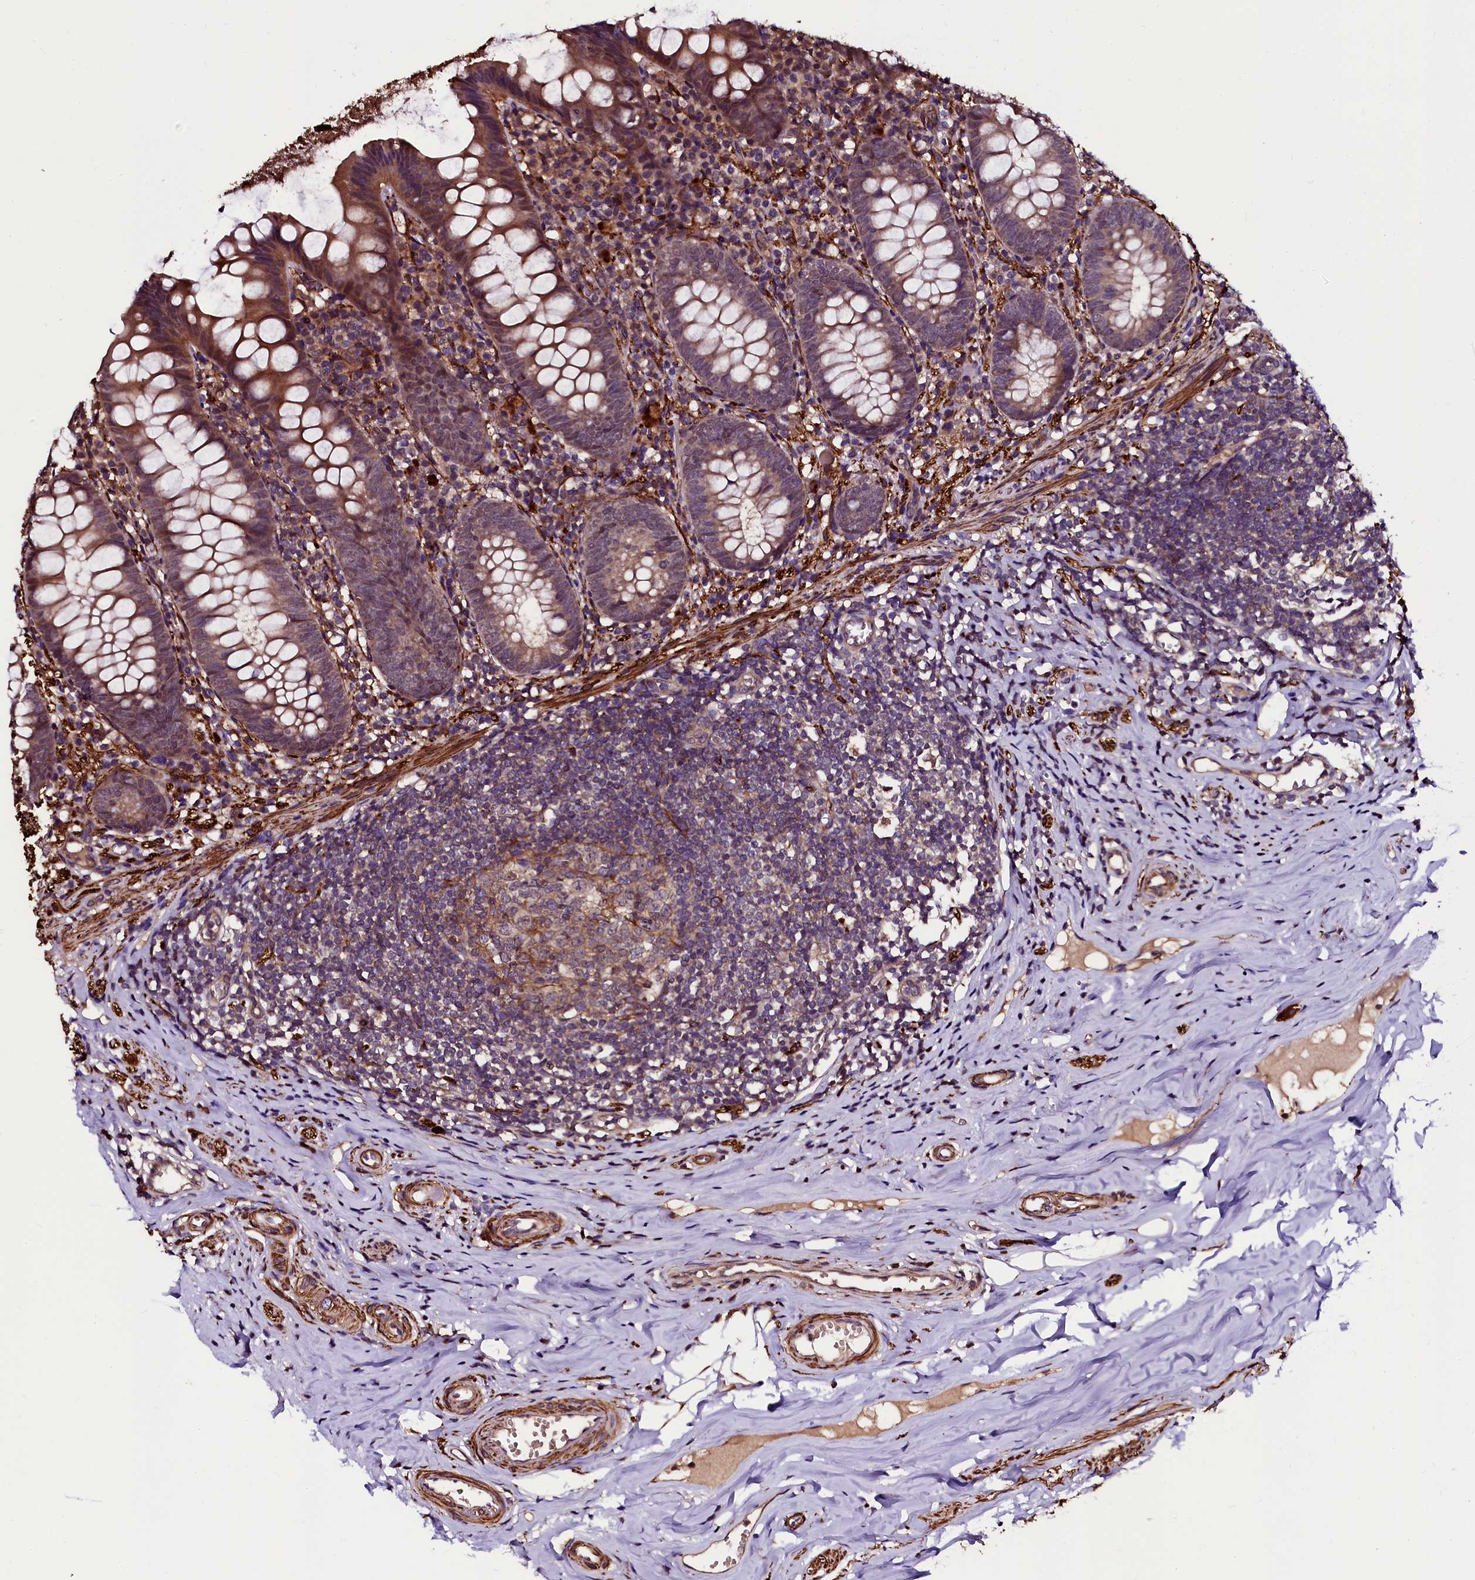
{"staining": {"intensity": "moderate", "quantity": "25%-75%", "location": "cytoplasmic/membranous,nuclear"}, "tissue": "appendix", "cell_type": "Glandular cells", "image_type": "normal", "snomed": [{"axis": "morphology", "description": "Normal tissue, NOS"}, {"axis": "topography", "description": "Appendix"}], "caption": "Glandular cells display medium levels of moderate cytoplasmic/membranous,nuclear positivity in about 25%-75% of cells in unremarkable human appendix. The staining is performed using DAB brown chromogen to label protein expression. The nuclei are counter-stained blue using hematoxylin.", "gene": "N4BP1", "patient": {"sex": "female", "age": 51}}